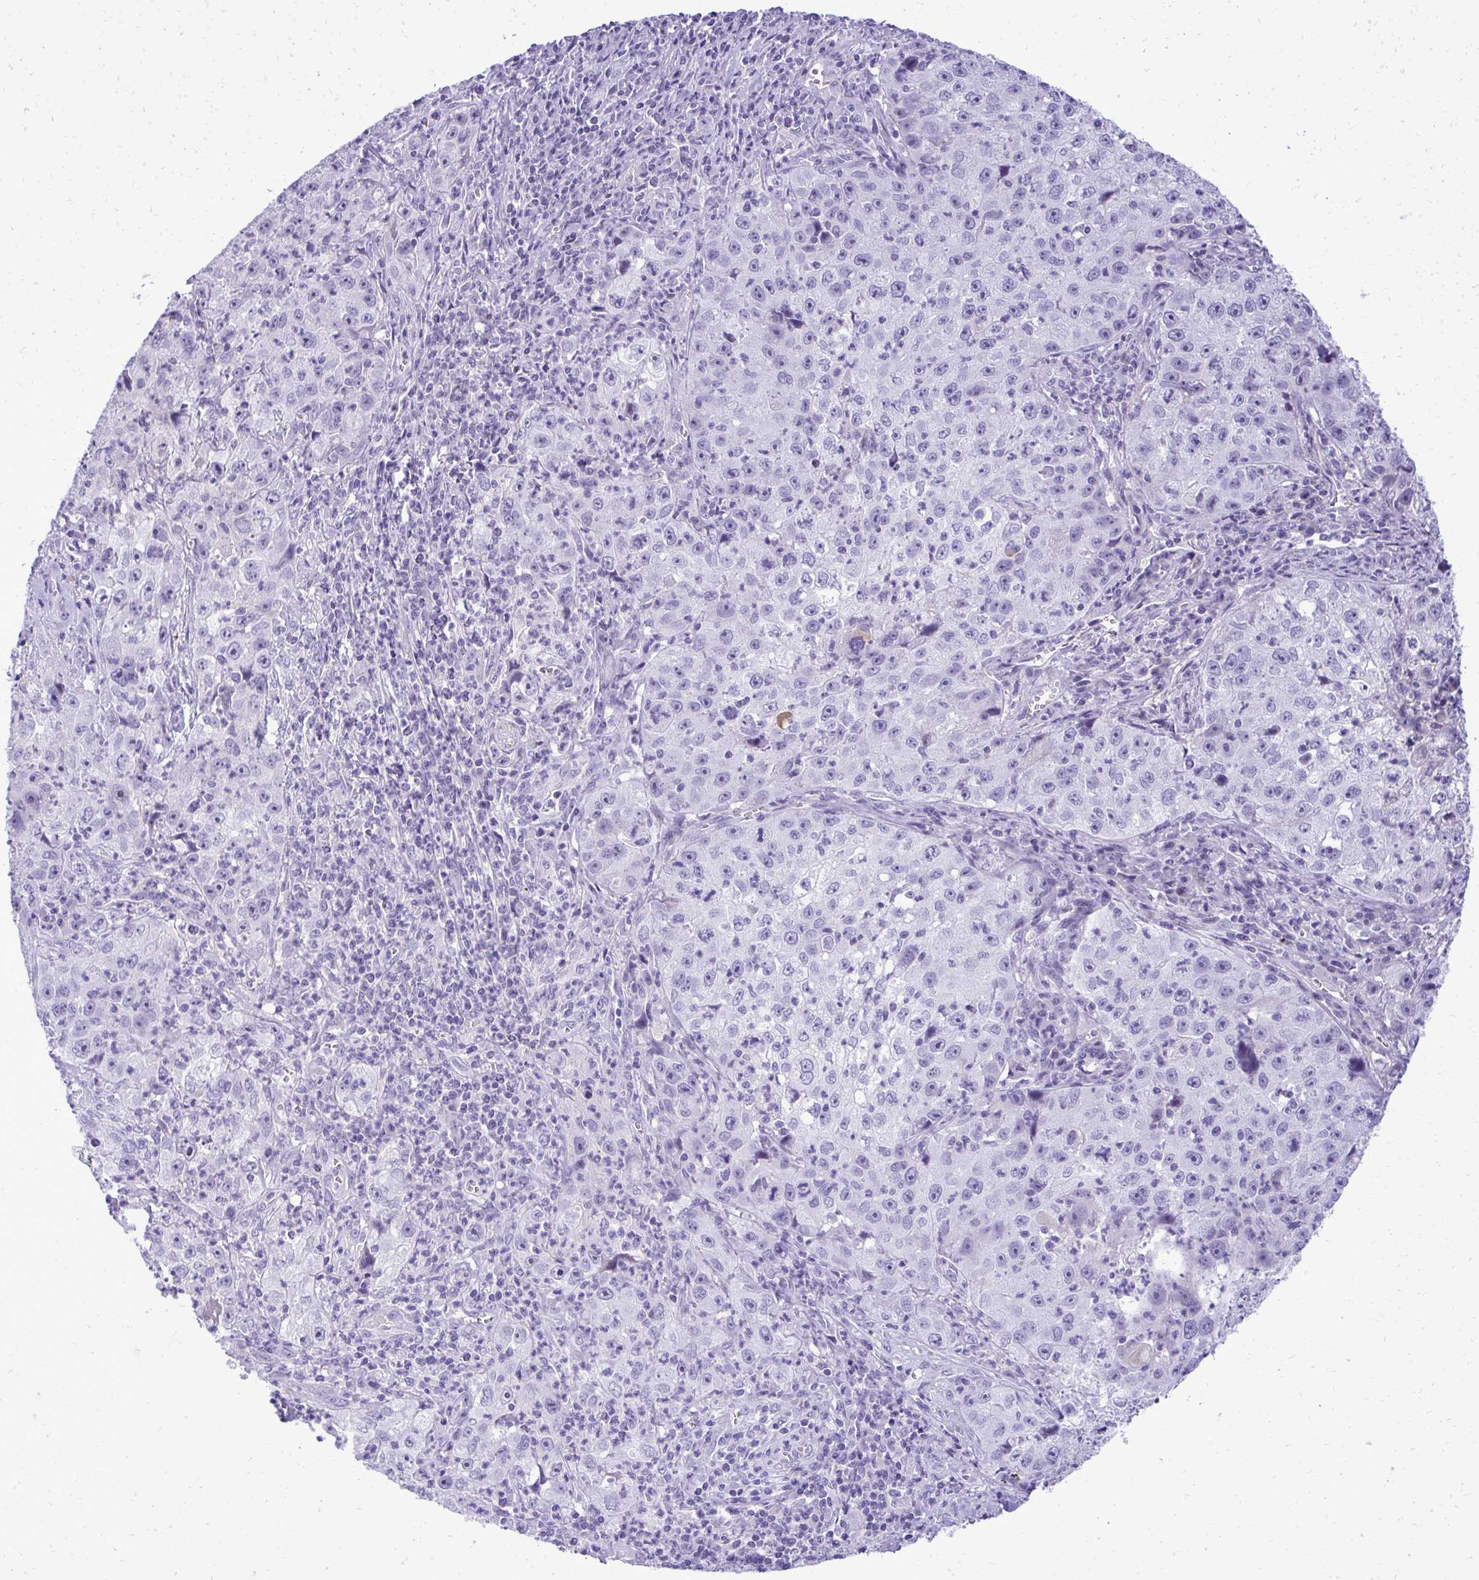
{"staining": {"intensity": "negative", "quantity": "none", "location": "none"}, "tissue": "lung cancer", "cell_type": "Tumor cells", "image_type": "cancer", "snomed": [{"axis": "morphology", "description": "Squamous cell carcinoma, NOS"}, {"axis": "topography", "description": "Lung"}], "caption": "Lung cancer was stained to show a protein in brown. There is no significant expression in tumor cells.", "gene": "PITPNM3", "patient": {"sex": "male", "age": 71}}